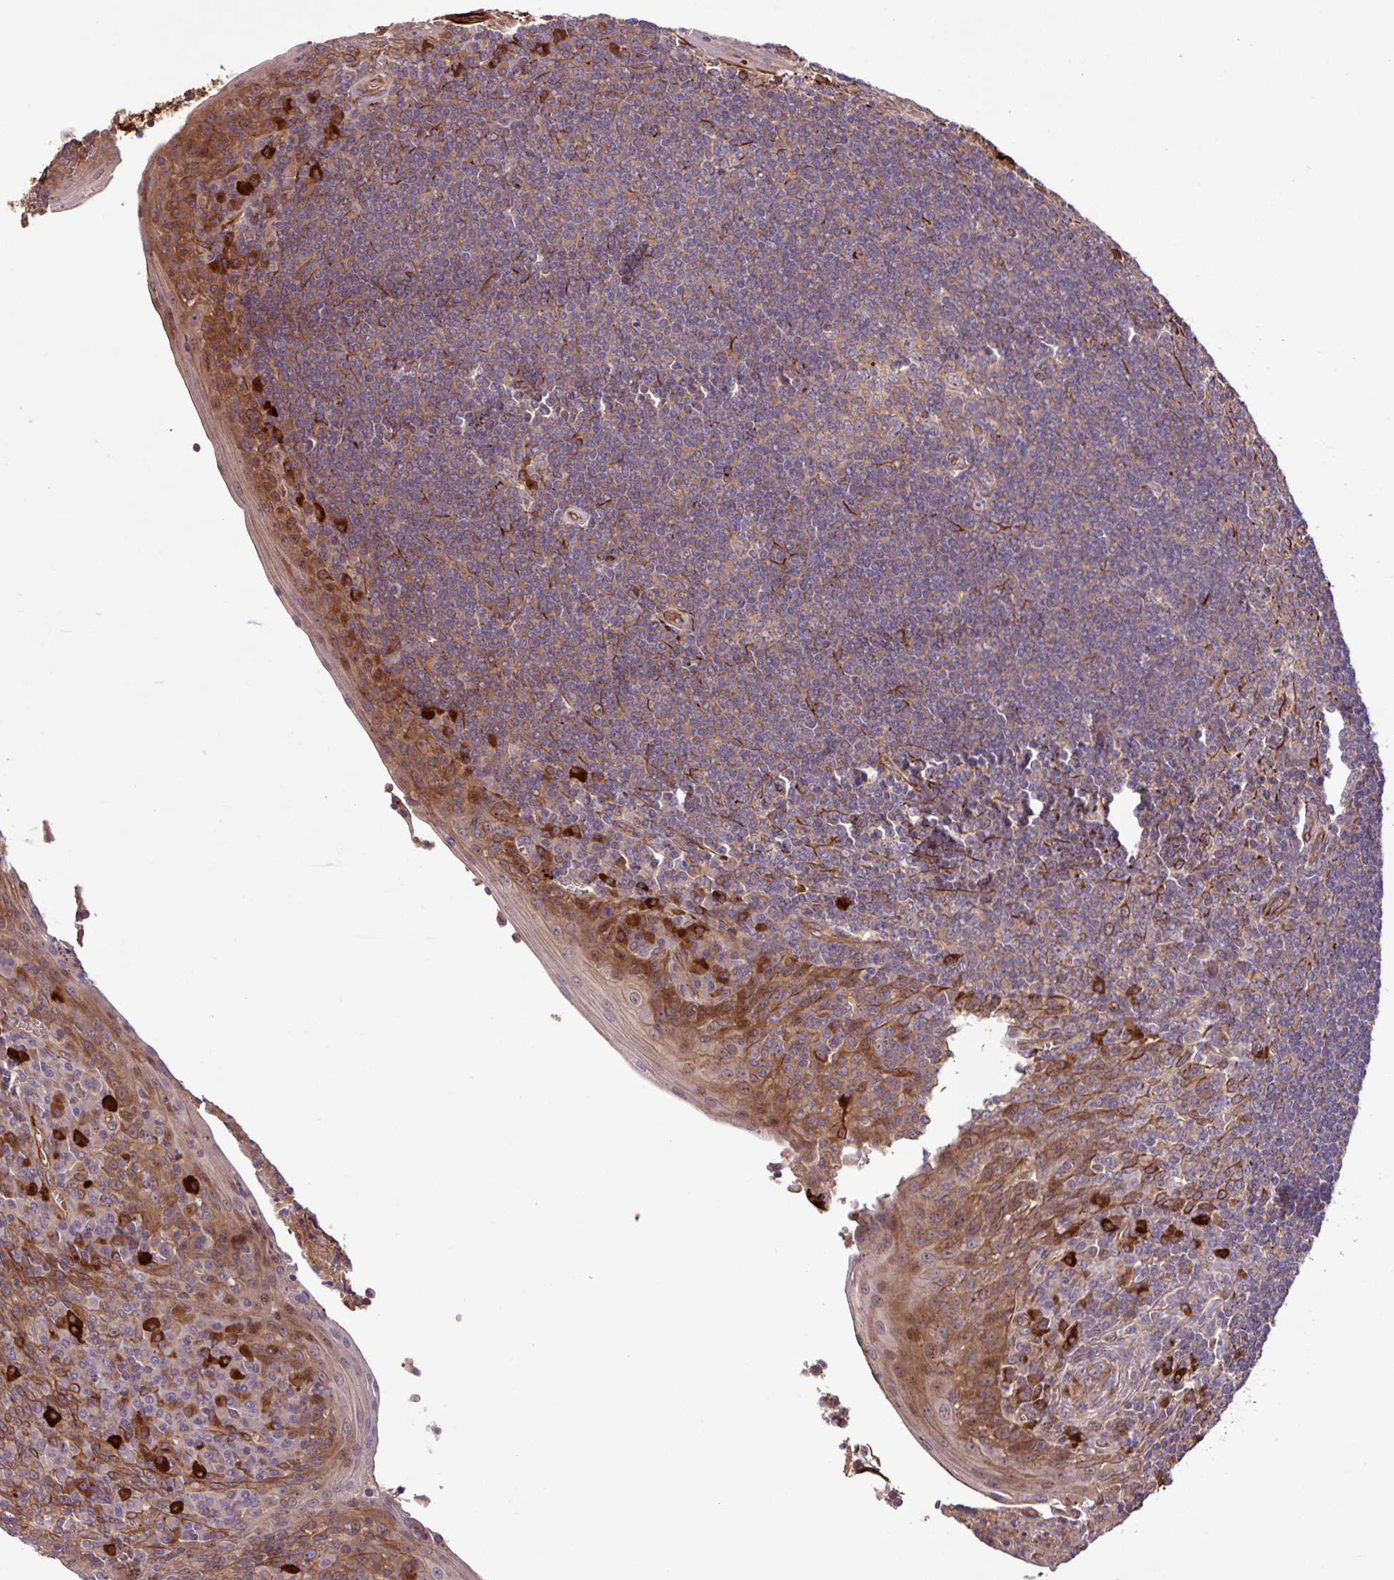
{"staining": {"intensity": "strong", "quantity": "<25%", "location": "cytoplasmic/membranous"}, "tissue": "tonsil", "cell_type": "Germinal center cells", "image_type": "normal", "snomed": [{"axis": "morphology", "description": "Normal tissue, NOS"}, {"axis": "topography", "description": "Tonsil"}], "caption": "Tonsil stained for a protein exhibits strong cytoplasmic/membranous positivity in germinal center cells. Using DAB (3,3'-diaminobenzidine) (brown) and hematoxylin (blue) stains, captured at high magnification using brightfield microscopy.", "gene": "ZNF266", "patient": {"sex": "male", "age": 27}}